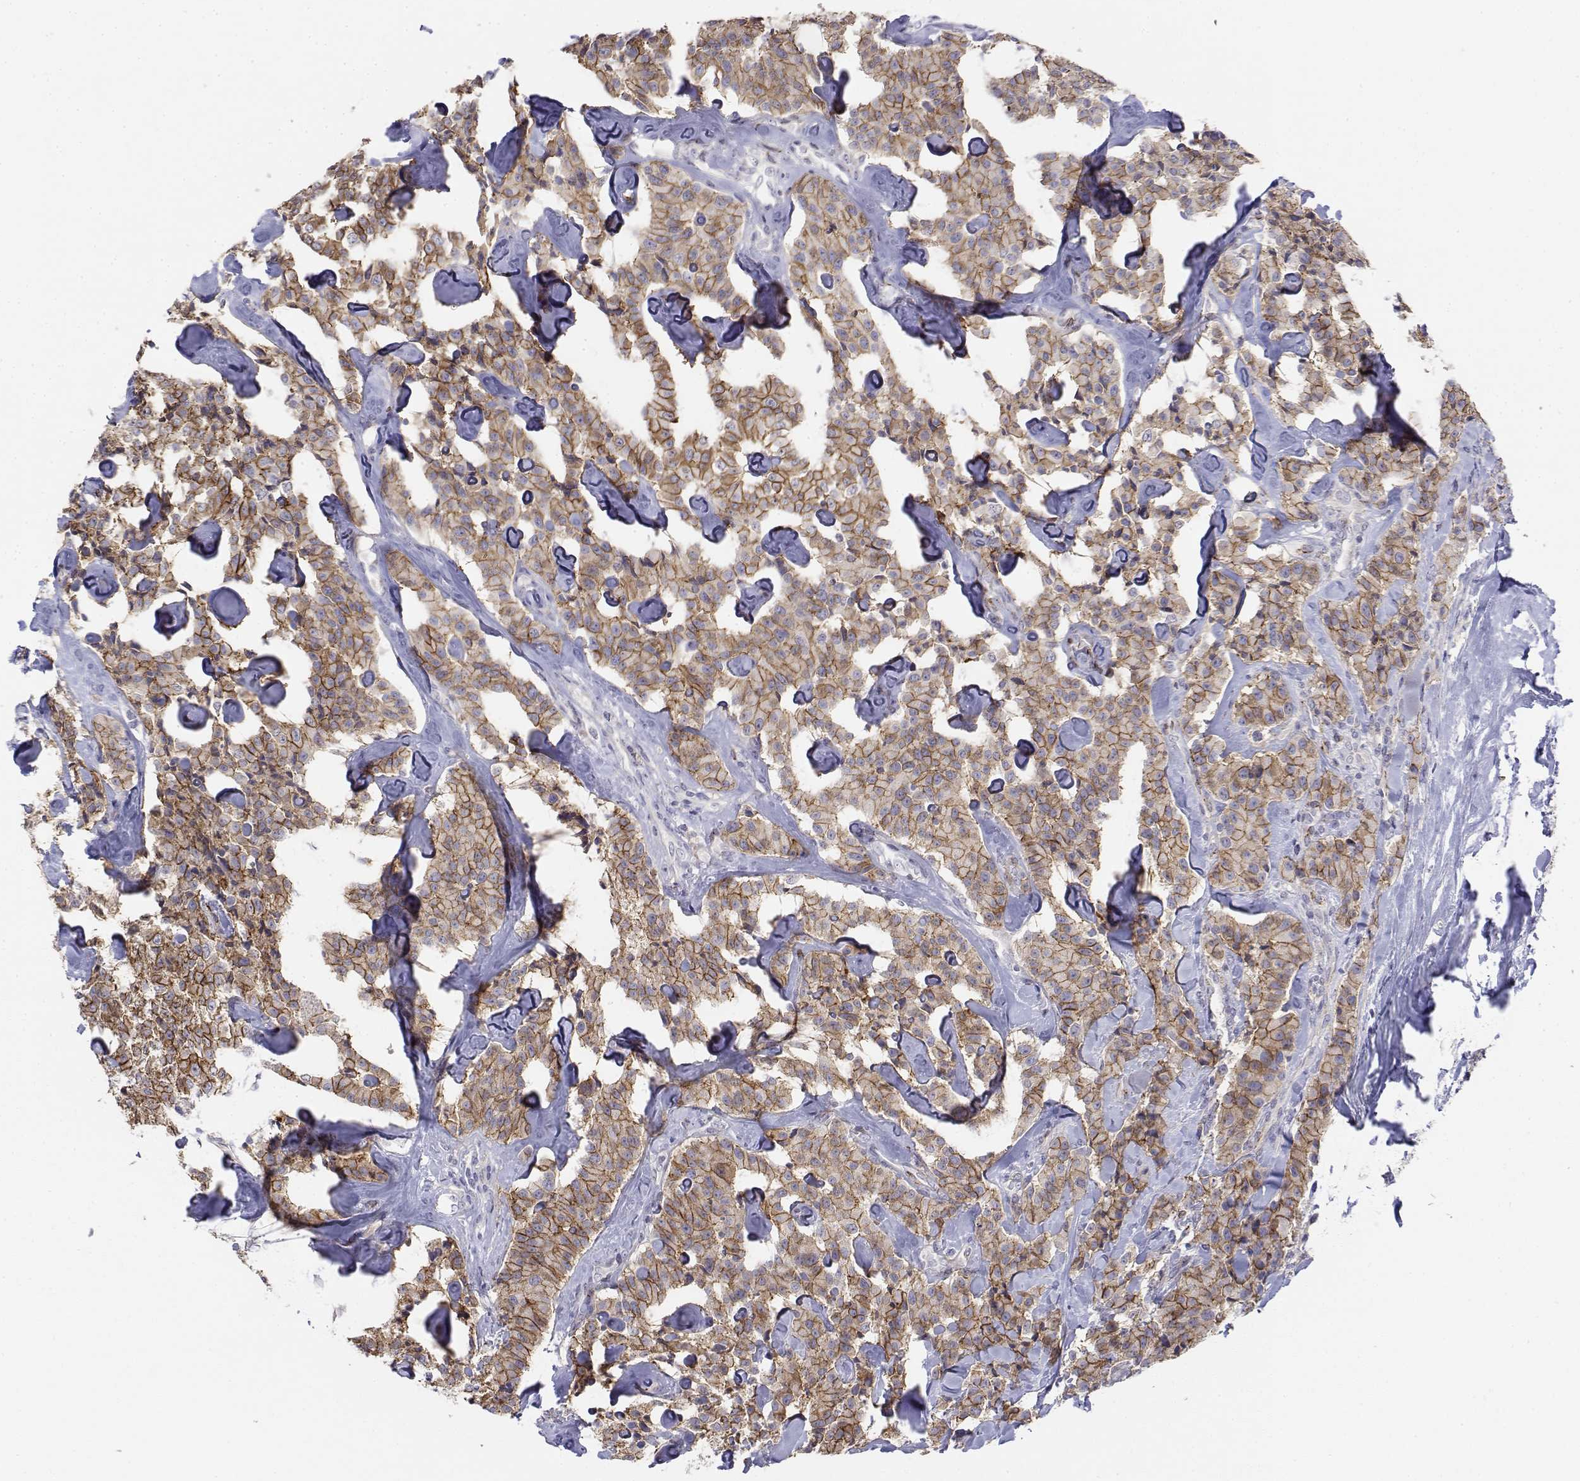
{"staining": {"intensity": "moderate", "quantity": ">75%", "location": "cytoplasmic/membranous"}, "tissue": "carcinoid", "cell_type": "Tumor cells", "image_type": "cancer", "snomed": [{"axis": "morphology", "description": "Carcinoid, malignant, NOS"}, {"axis": "topography", "description": "Pancreas"}], "caption": "Carcinoid (malignant) stained for a protein demonstrates moderate cytoplasmic/membranous positivity in tumor cells.", "gene": "CADM1", "patient": {"sex": "male", "age": 41}}